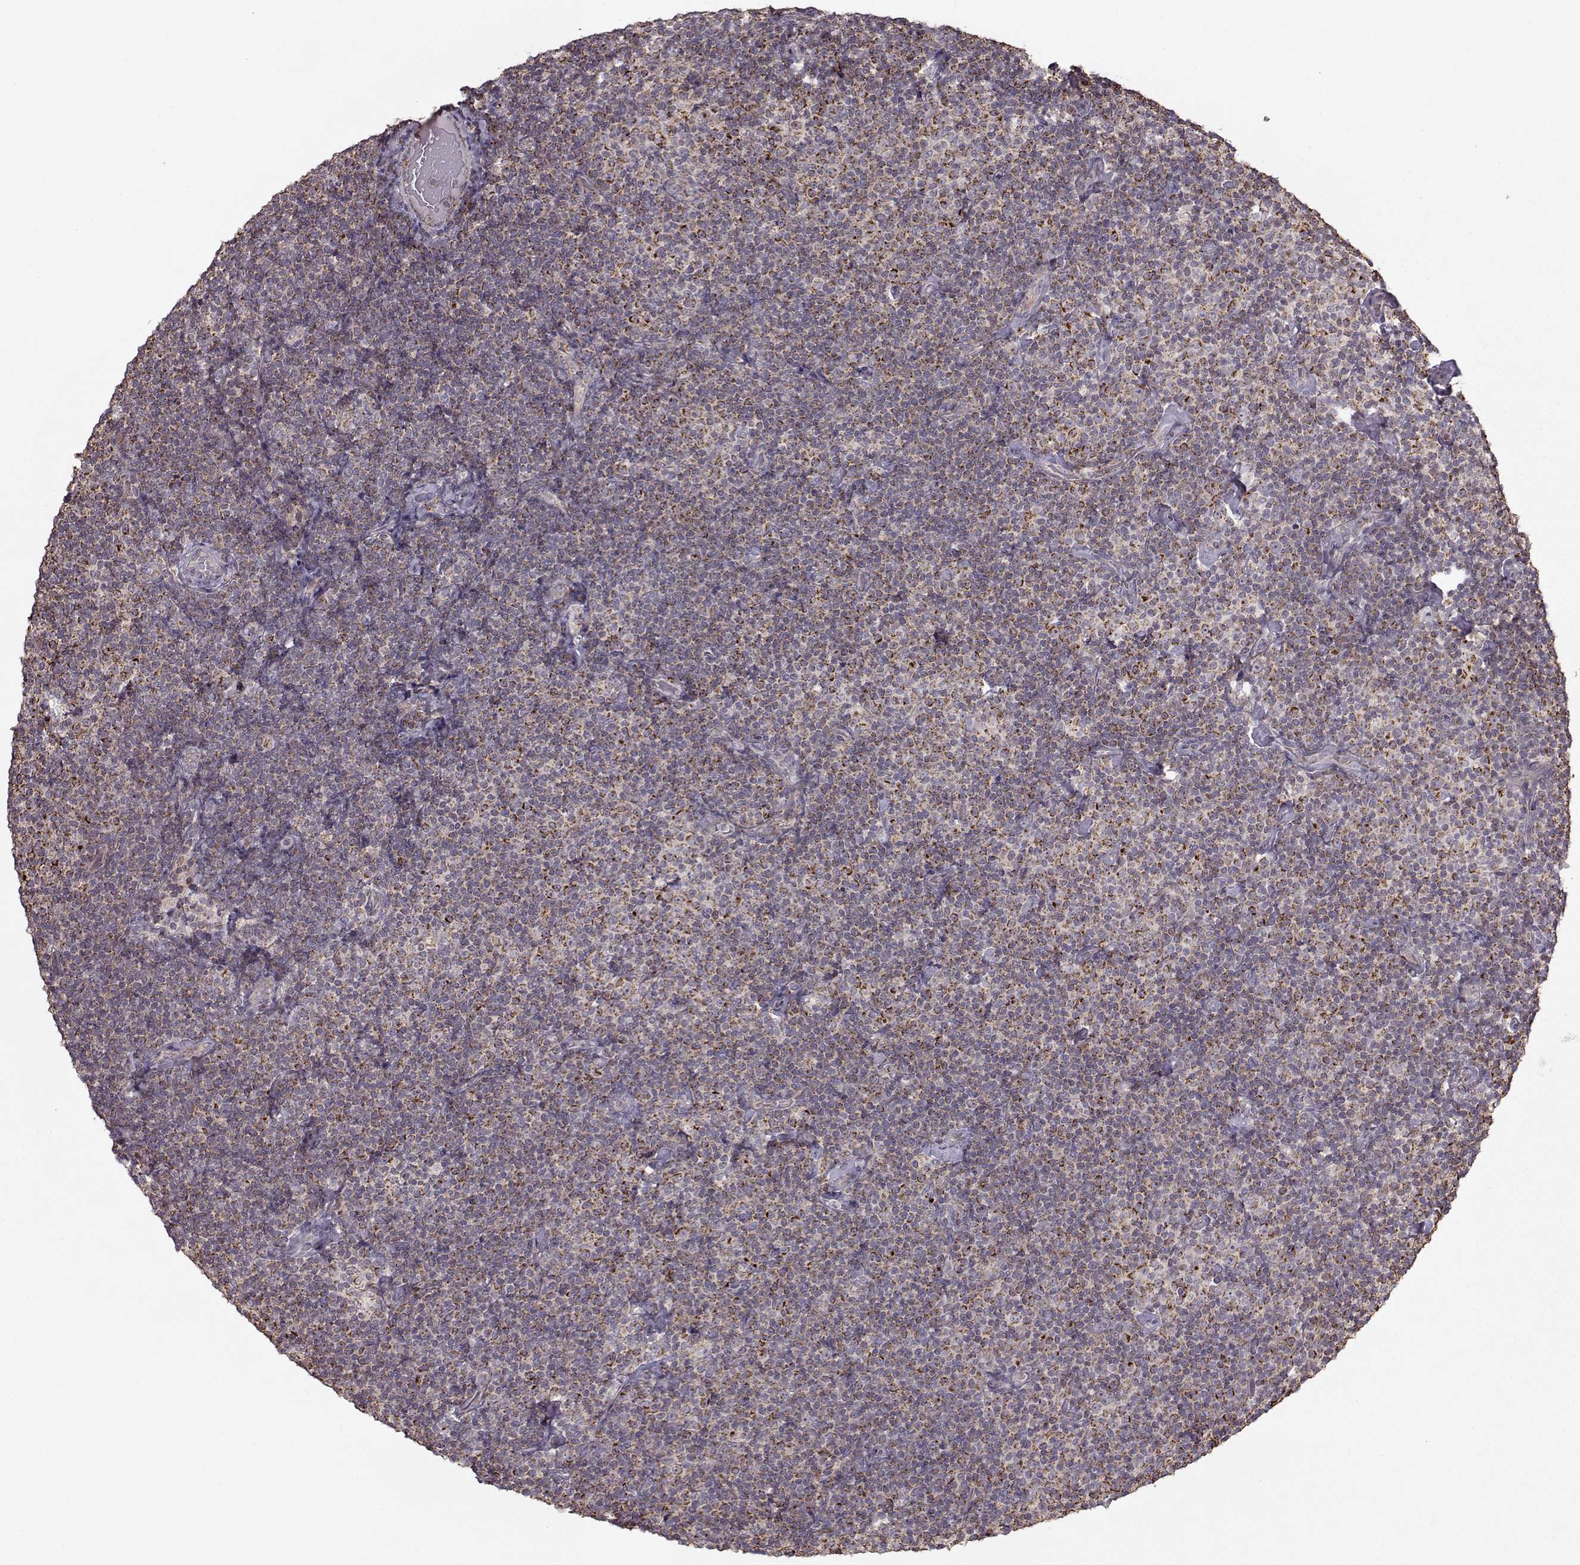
{"staining": {"intensity": "strong", "quantity": ">75%", "location": "cytoplasmic/membranous"}, "tissue": "lymphoma", "cell_type": "Tumor cells", "image_type": "cancer", "snomed": [{"axis": "morphology", "description": "Malignant lymphoma, non-Hodgkin's type, Low grade"}, {"axis": "topography", "description": "Lymph node"}], "caption": "Immunohistochemistry image of neoplastic tissue: malignant lymphoma, non-Hodgkin's type (low-grade) stained using immunohistochemistry exhibits high levels of strong protein expression localized specifically in the cytoplasmic/membranous of tumor cells, appearing as a cytoplasmic/membranous brown color.", "gene": "CMTM3", "patient": {"sex": "male", "age": 81}}